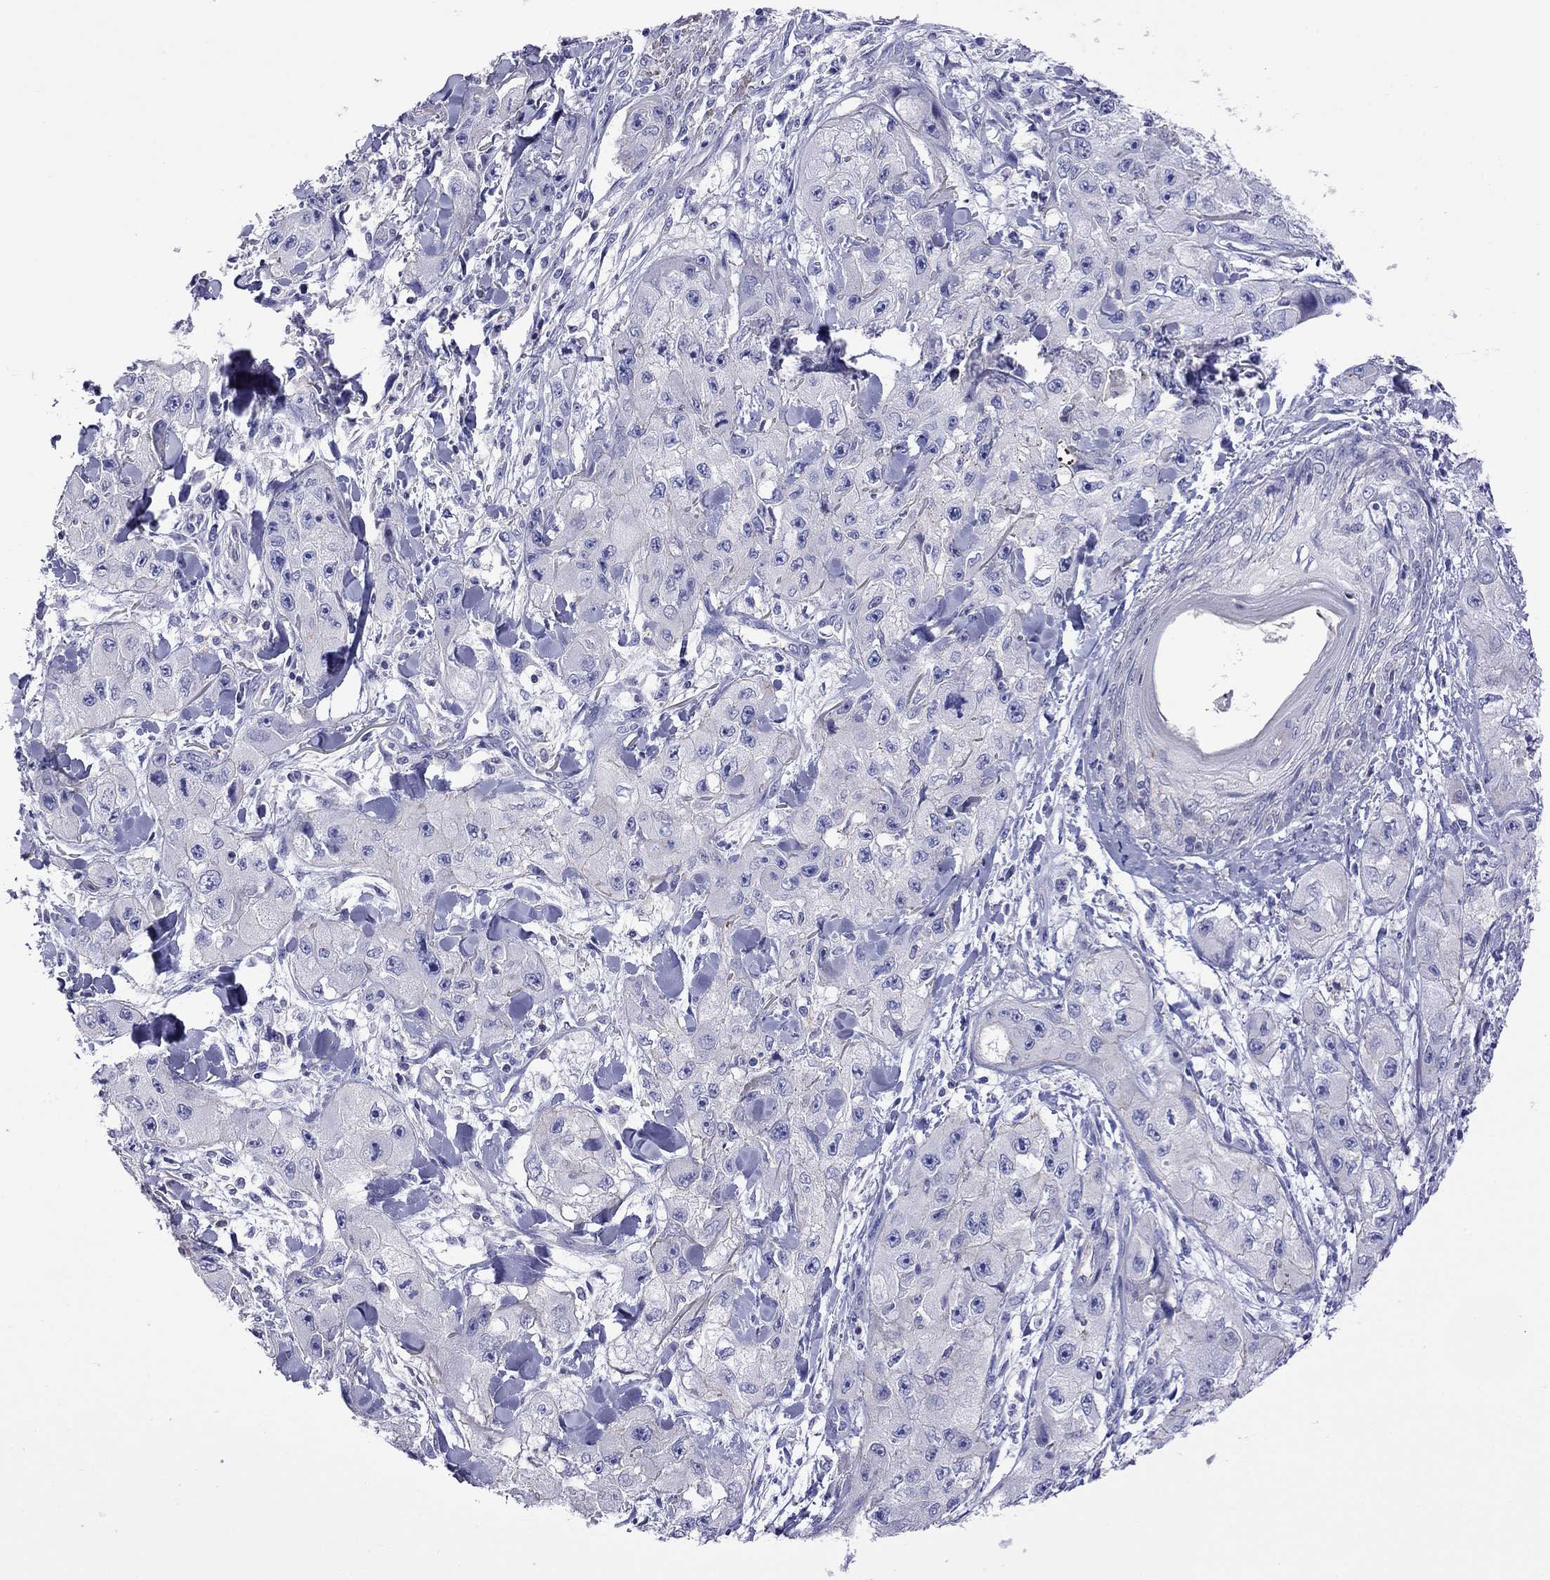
{"staining": {"intensity": "negative", "quantity": "none", "location": "none"}, "tissue": "skin cancer", "cell_type": "Tumor cells", "image_type": "cancer", "snomed": [{"axis": "morphology", "description": "Squamous cell carcinoma, NOS"}, {"axis": "topography", "description": "Skin"}, {"axis": "topography", "description": "Subcutis"}], "caption": "Skin cancer (squamous cell carcinoma) was stained to show a protein in brown. There is no significant expression in tumor cells. (DAB (3,3'-diaminobenzidine) immunohistochemistry with hematoxylin counter stain).", "gene": "STAR", "patient": {"sex": "male", "age": 73}}